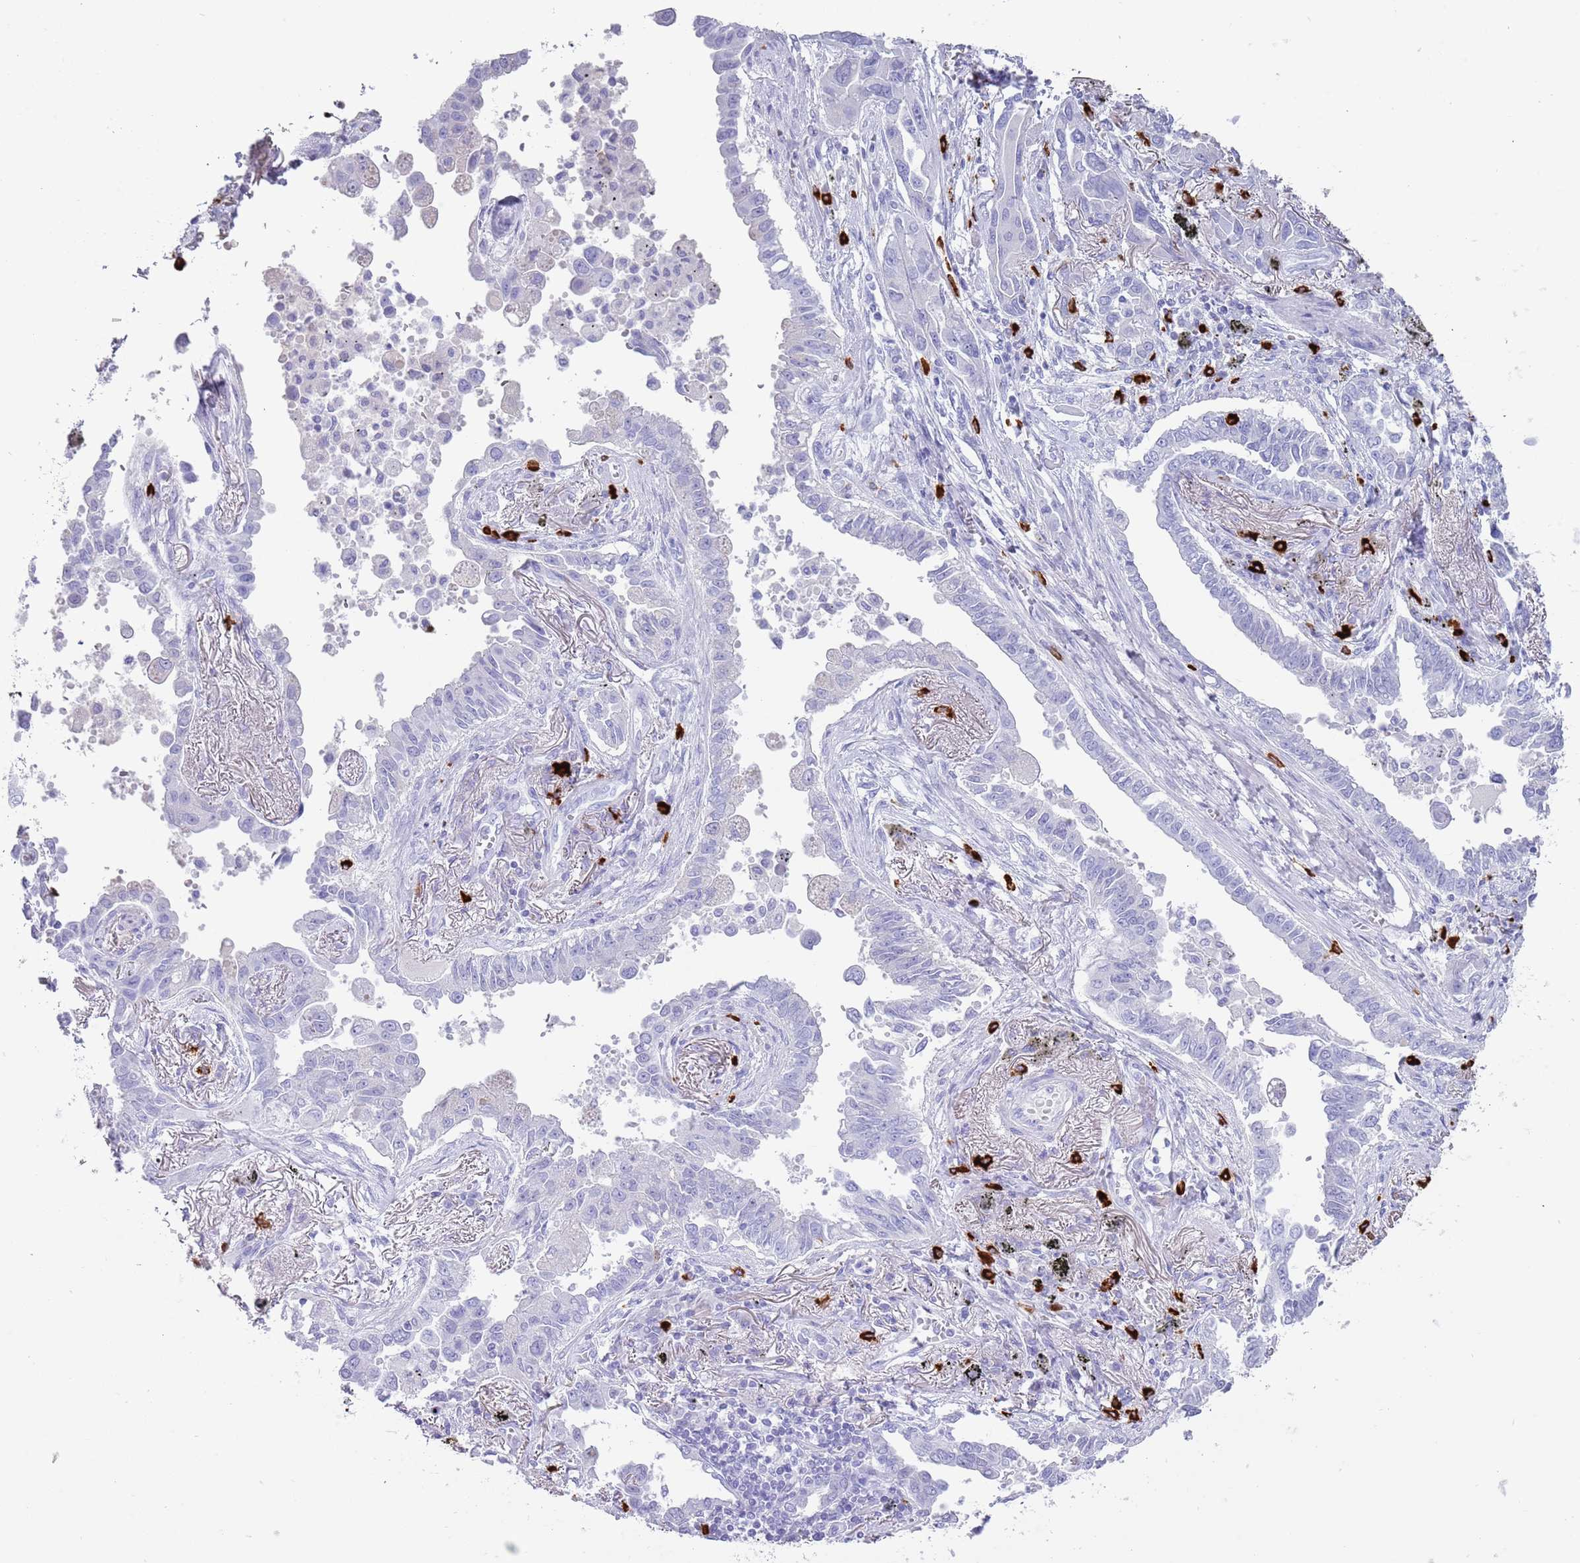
{"staining": {"intensity": "negative", "quantity": "none", "location": "none"}, "tissue": "lung cancer", "cell_type": "Tumor cells", "image_type": "cancer", "snomed": [{"axis": "morphology", "description": "Adenocarcinoma, NOS"}, {"axis": "topography", "description": "Lung"}], "caption": "IHC image of human adenocarcinoma (lung) stained for a protein (brown), which demonstrates no expression in tumor cells.", "gene": "MYADML2", "patient": {"sex": "male", "age": 67}}